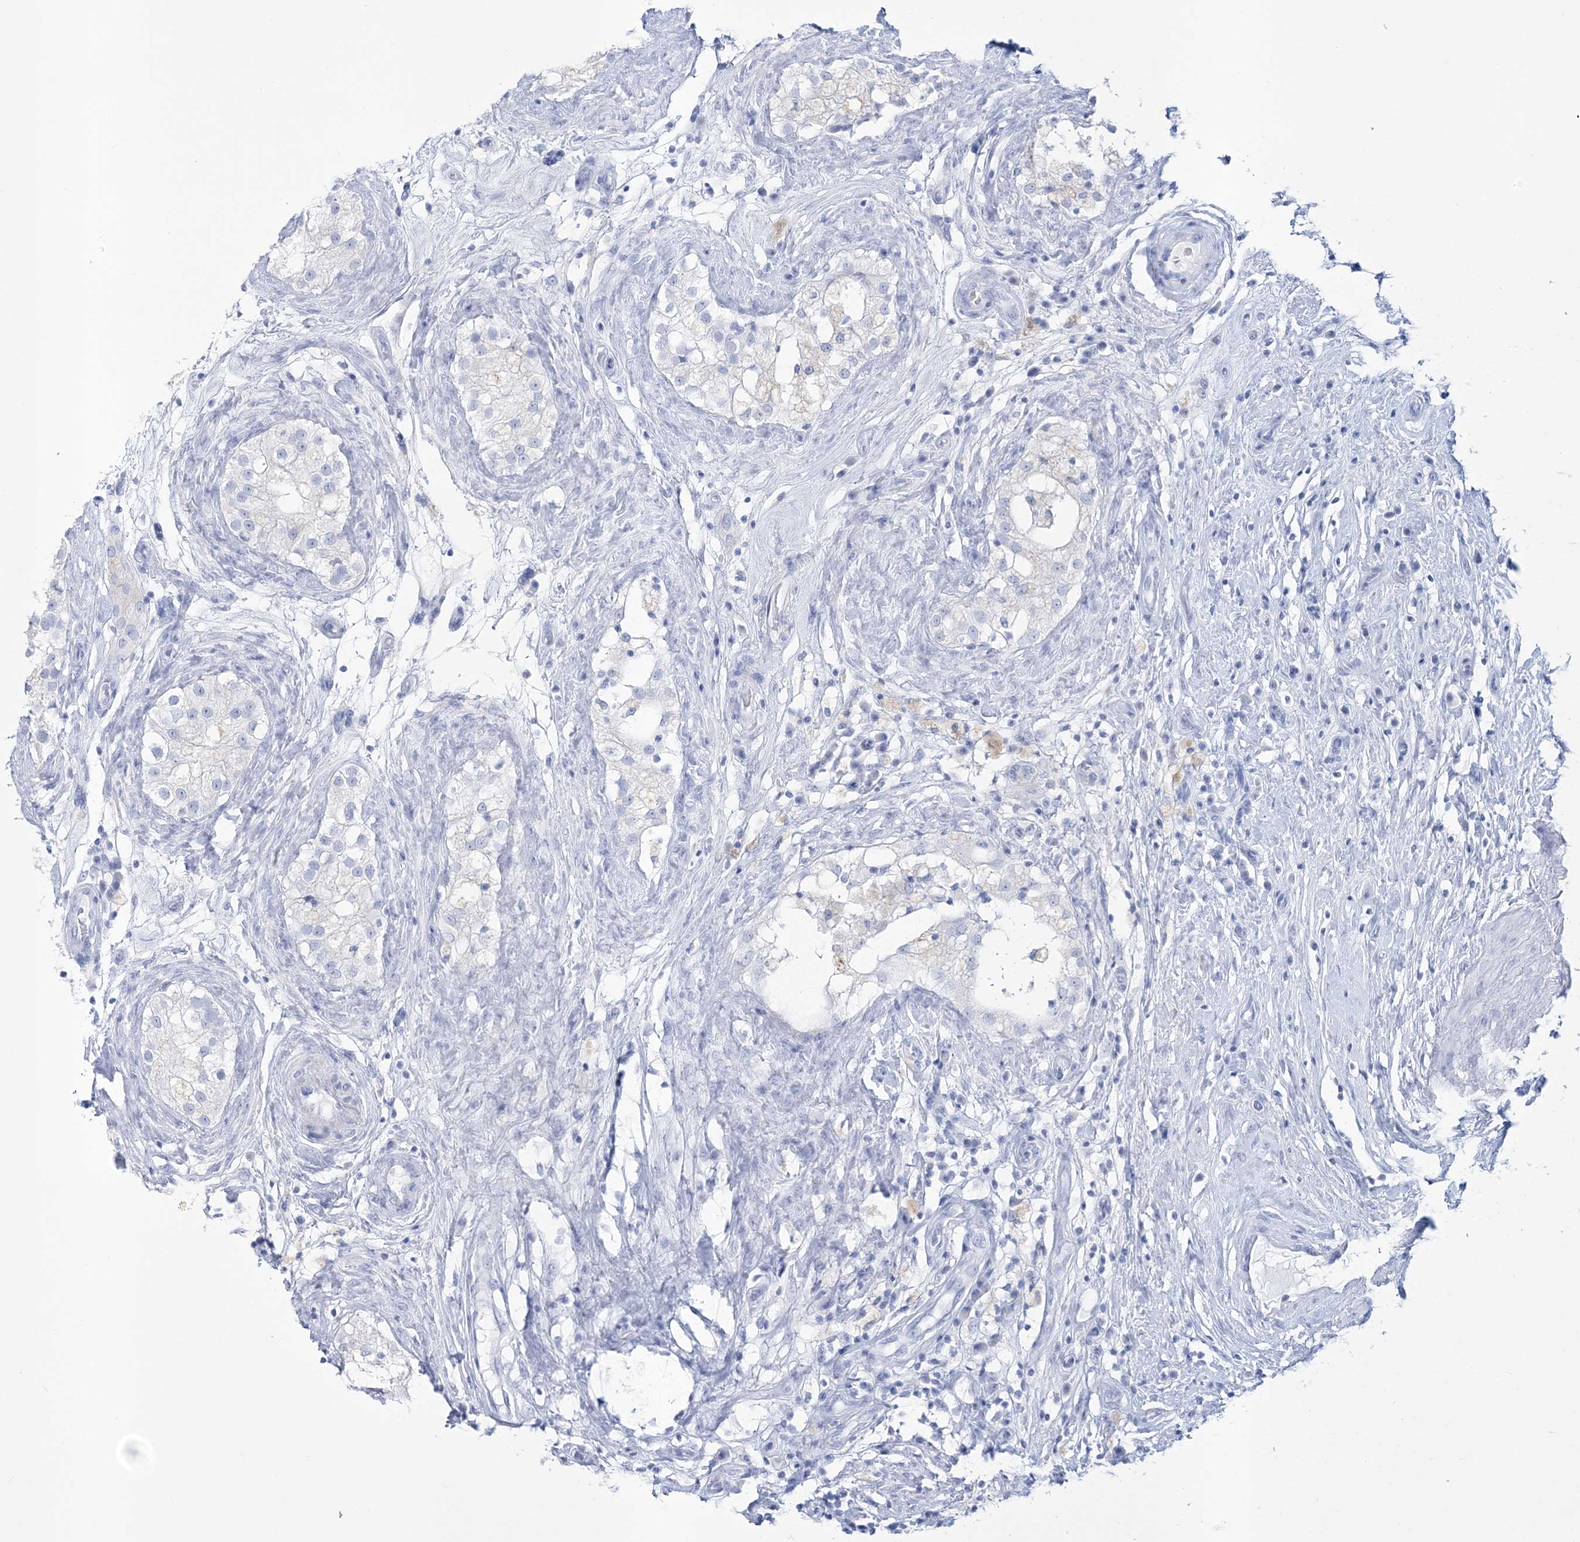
{"staining": {"intensity": "negative", "quantity": "none", "location": "none"}, "tissue": "testis", "cell_type": "Cells in seminiferous ducts", "image_type": "normal", "snomed": [{"axis": "morphology", "description": "Normal tissue, NOS"}, {"axis": "topography", "description": "Testis"}], "caption": "Cells in seminiferous ducts are negative for protein expression in normal human testis. (DAB (3,3'-diaminobenzidine) immunohistochemistry (IHC), high magnification).", "gene": "RBP2", "patient": {"sex": "male", "age": 84}}